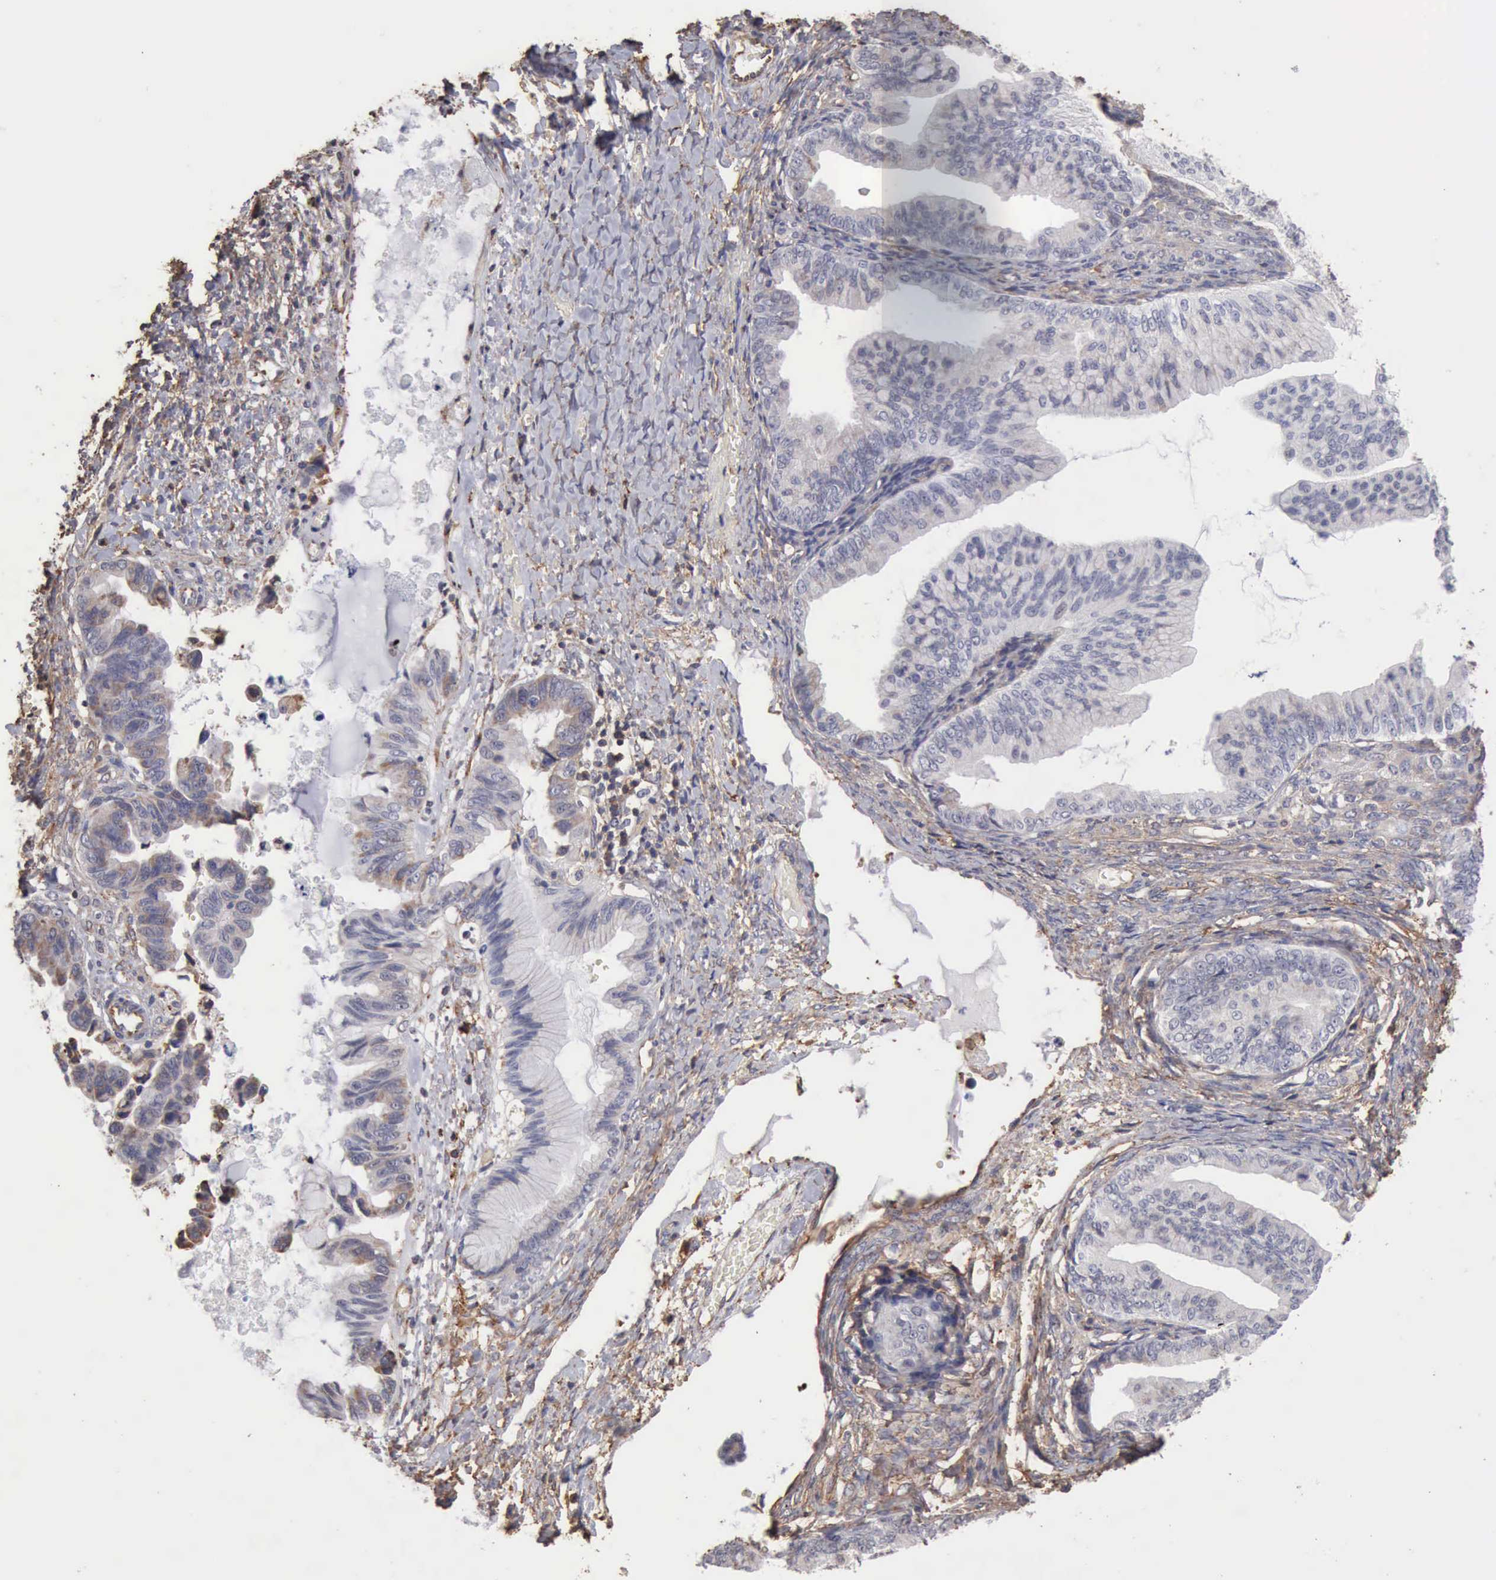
{"staining": {"intensity": "weak", "quantity": "<25%", "location": "cytoplasmic/membranous"}, "tissue": "ovarian cancer", "cell_type": "Tumor cells", "image_type": "cancer", "snomed": [{"axis": "morphology", "description": "Cystadenocarcinoma, mucinous, NOS"}, {"axis": "topography", "description": "Ovary"}], "caption": "Tumor cells are negative for brown protein staining in mucinous cystadenocarcinoma (ovarian).", "gene": "GPR101", "patient": {"sex": "female", "age": 36}}